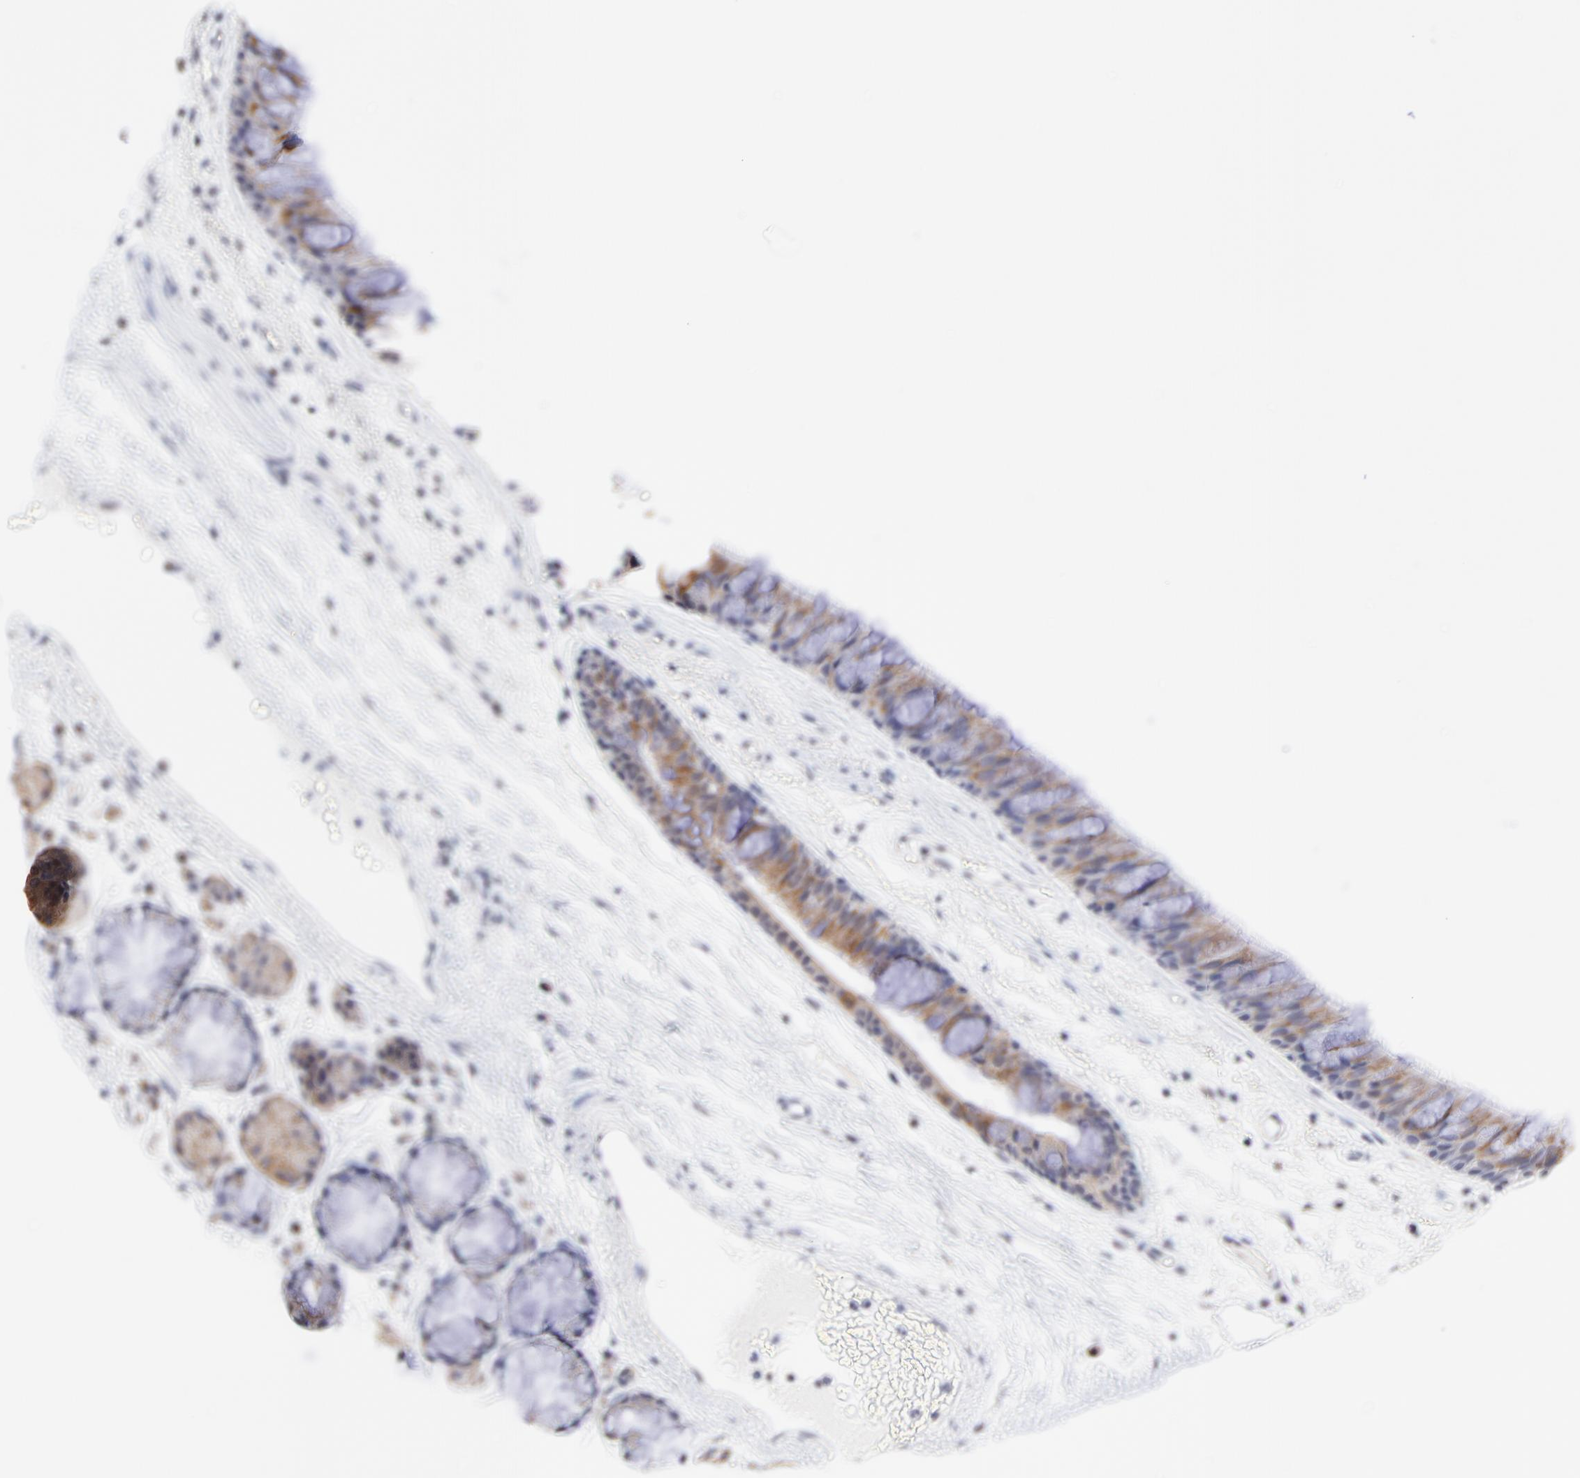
{"staining": {"intensity": "moderate", "quantity": ">75%", "location": "cytoplasmic/membranous"}, "tissue": "bronchus", "cell_type": "Respiratory epithelial cells", "image_type": "normal", "snomed": [{"axis": "morphology", "description": "Normal tissue, NOS"}, {"axis": "morphology", "description": "Adenocarcinoma, NOS"}, {"axis": "topography", "description": "Bronchus"}, {"axis": "topography", "description": "Lung"}], "caption": "Benign bronchus displays moderate cytoplasmic/membranous expression in about >75% of respiratory epithelial cells (Stains: DAB in brown, nuclei in blue, Microscopy: brightfield microscopy at high magnification)..", "gene": "FBXO8", "patient": {"sex": "female", "age": 54}}